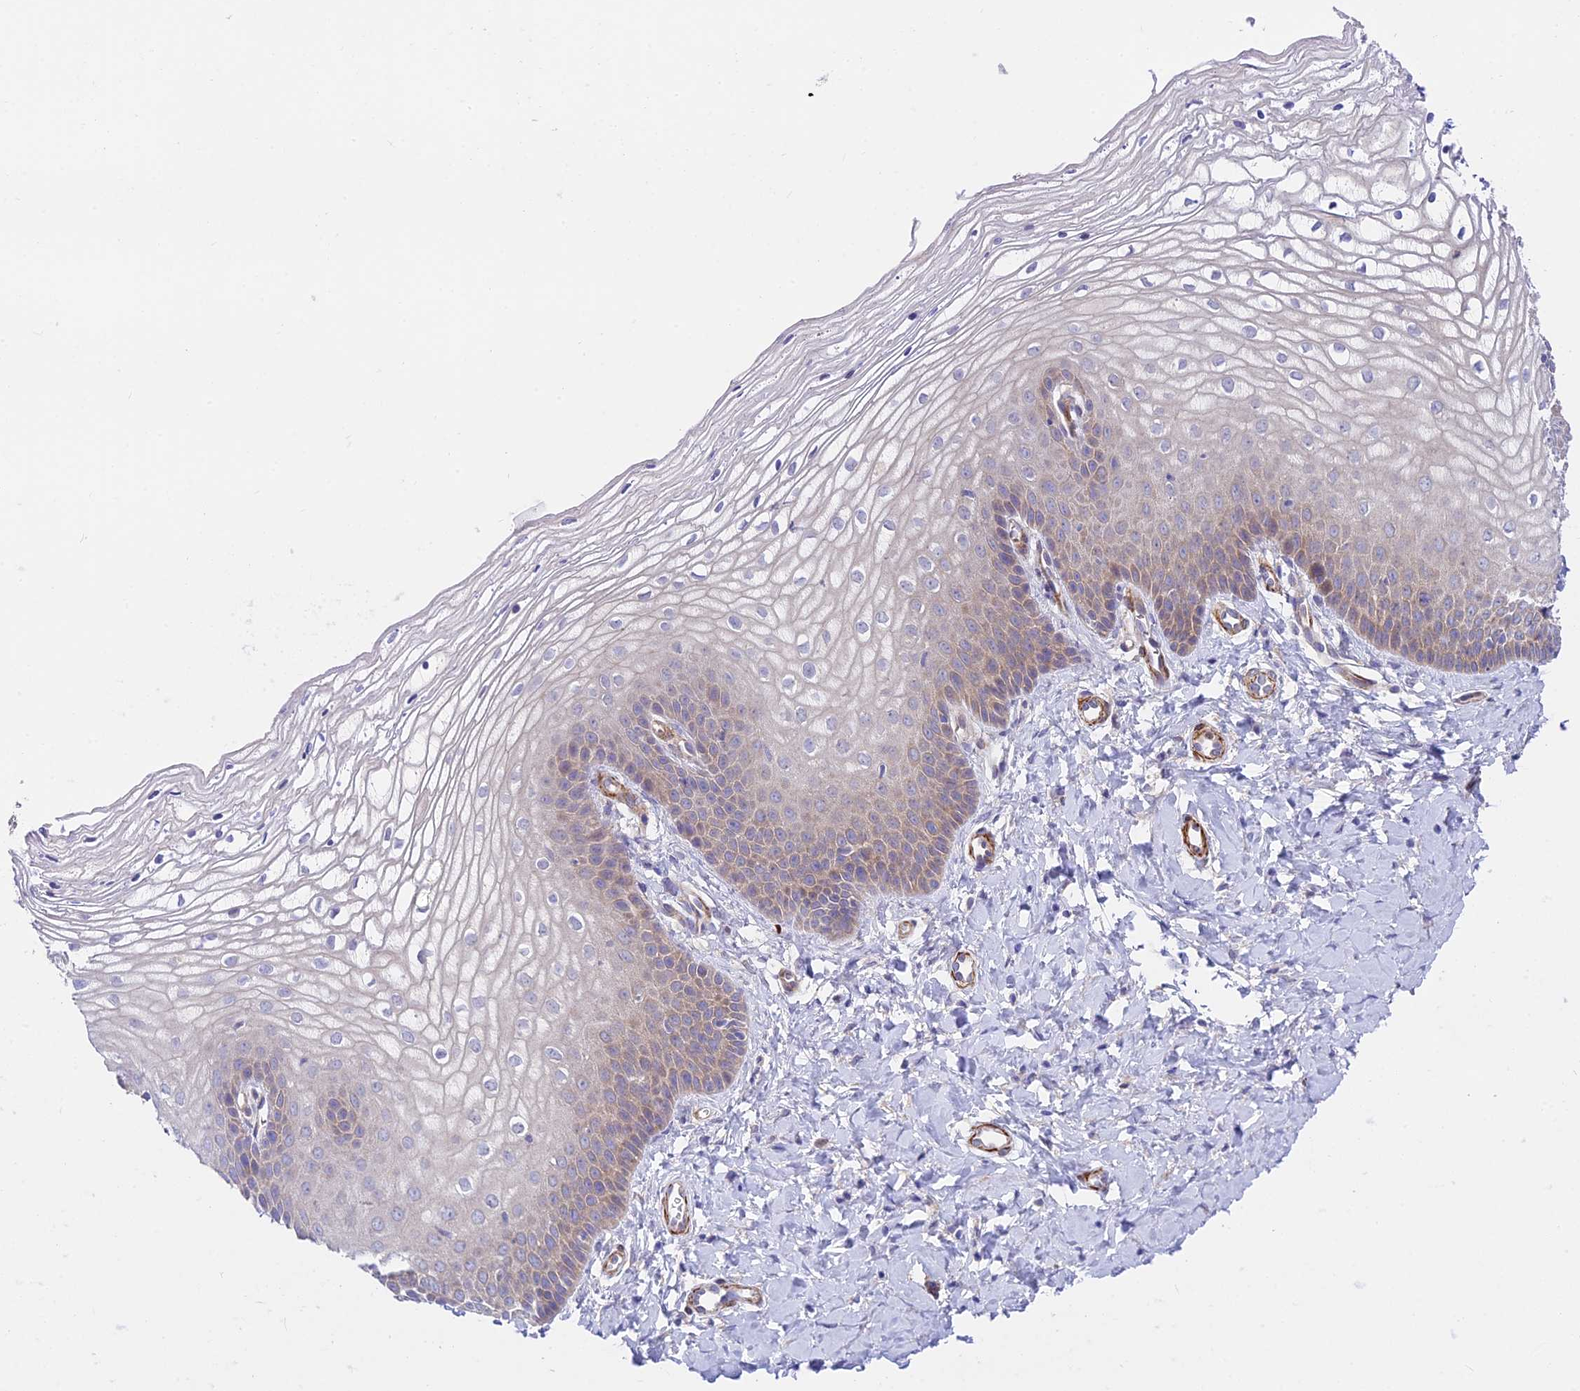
{"staining": {"intensity": "moderate", "quantity": "<25%", "location": "cytoplasmic/membranous"}, "tissue": "vagina", "cell_type": "Squamous epithelial cells", "image_type": "normal", "snomed": [{"axis": "morphology", "description": "Normal tissue, NOS"}, {"axis": "topography", "description": "Vagina"}], "caption": "Protein analysis of normal vagina demonstrates moderate cytoplasmic/membranous positivity in approximately <25% of squamous epithelial cells. The staining was performed using DAB to visualize the protein expression in brown, while the nuclei were stained in blue with hematoxylin (Magnification: 20x).", "gene": "ANKRD50", "patient": {"sex": "female", "age": 68}}